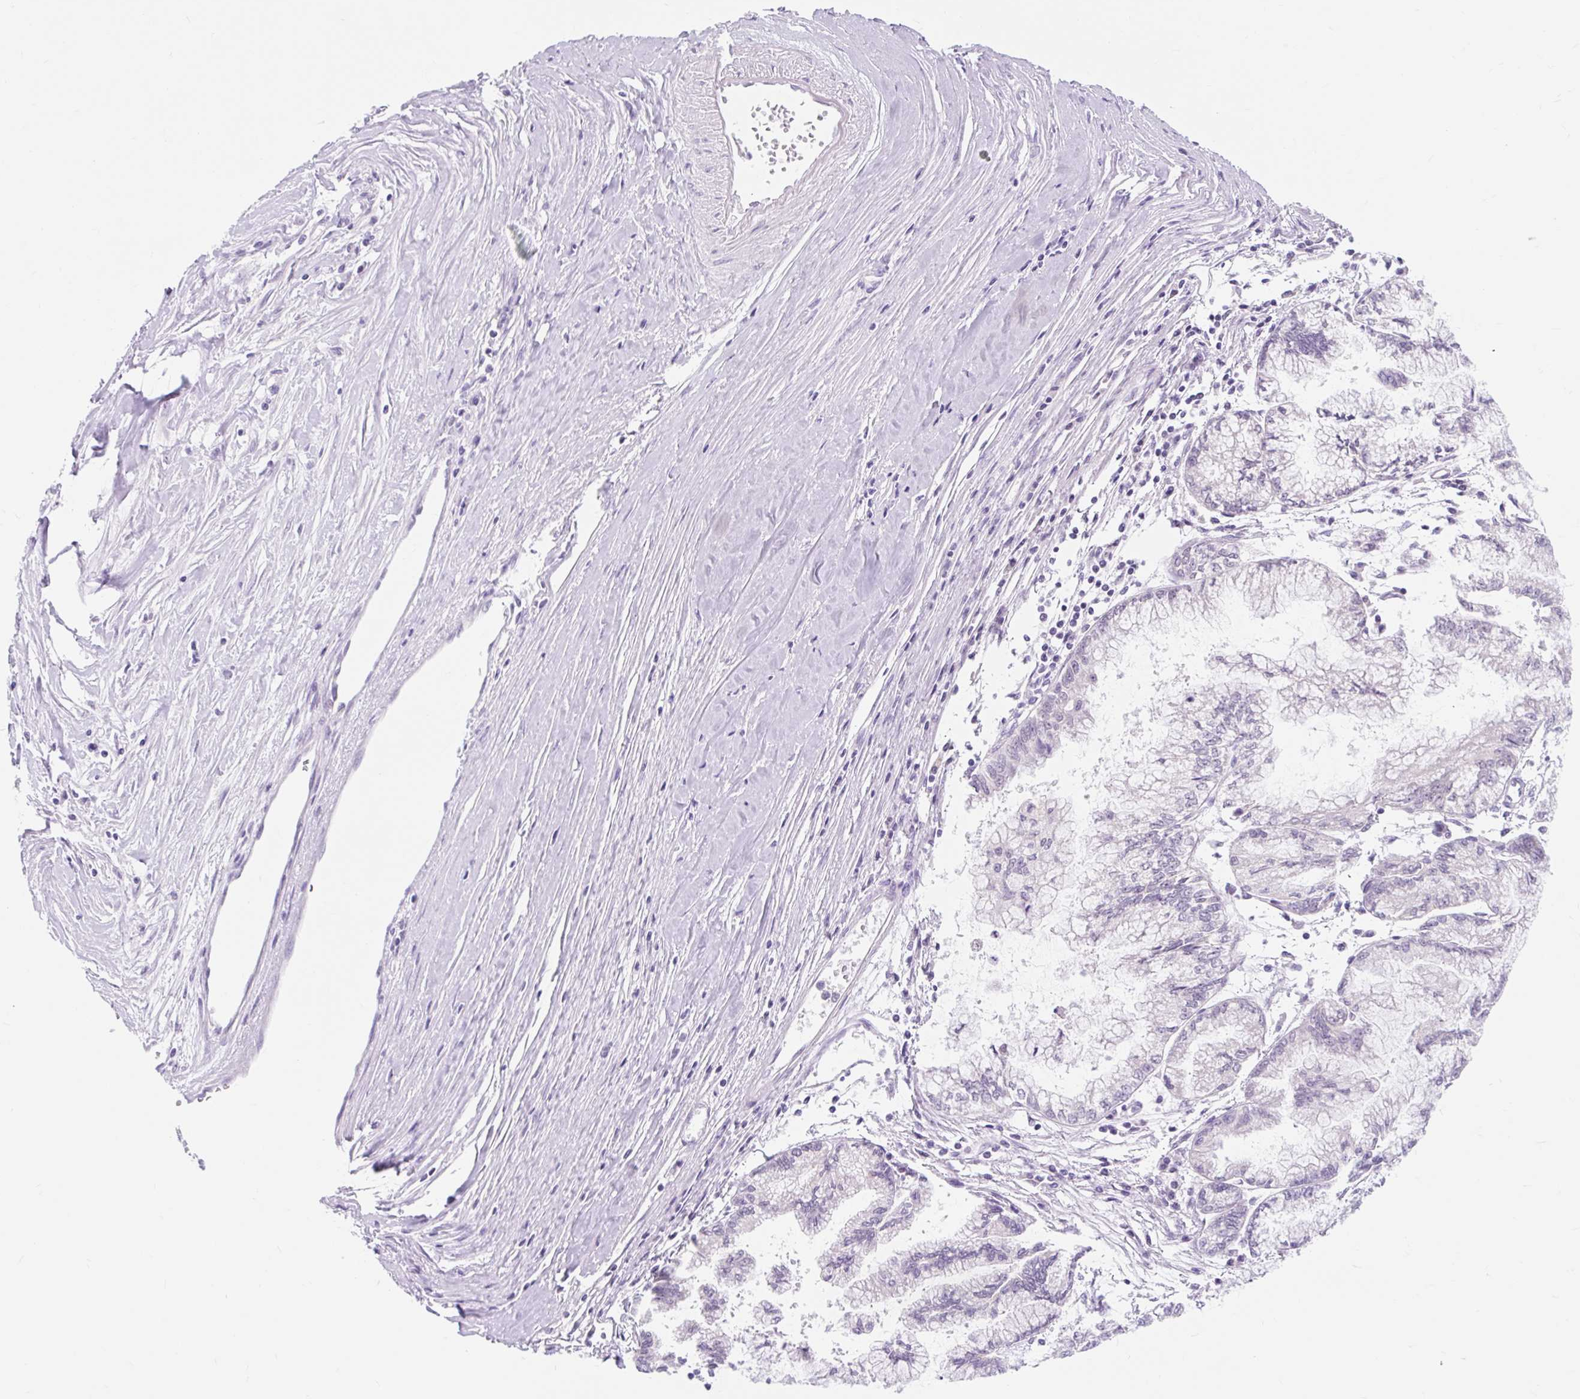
{"staining": {"intensity": "negative", "quantity": "none", "location": "none"}, "tissue": "pancreatic cancer", "cell_type": "Tumor cells", "image_type": "cancer", "snomed": [{"axis": "morphology", "description": "Adenocarcinoma, NOS"}, {"axis": "topography", "description": "Pancreas"}], "caption": "This is a histopathology image of IHC staining of pancreatic cancer, which shows no expression in tumor cells.", "gene": "ITPK1", "patient": {"sex": "male", "age": 73}}